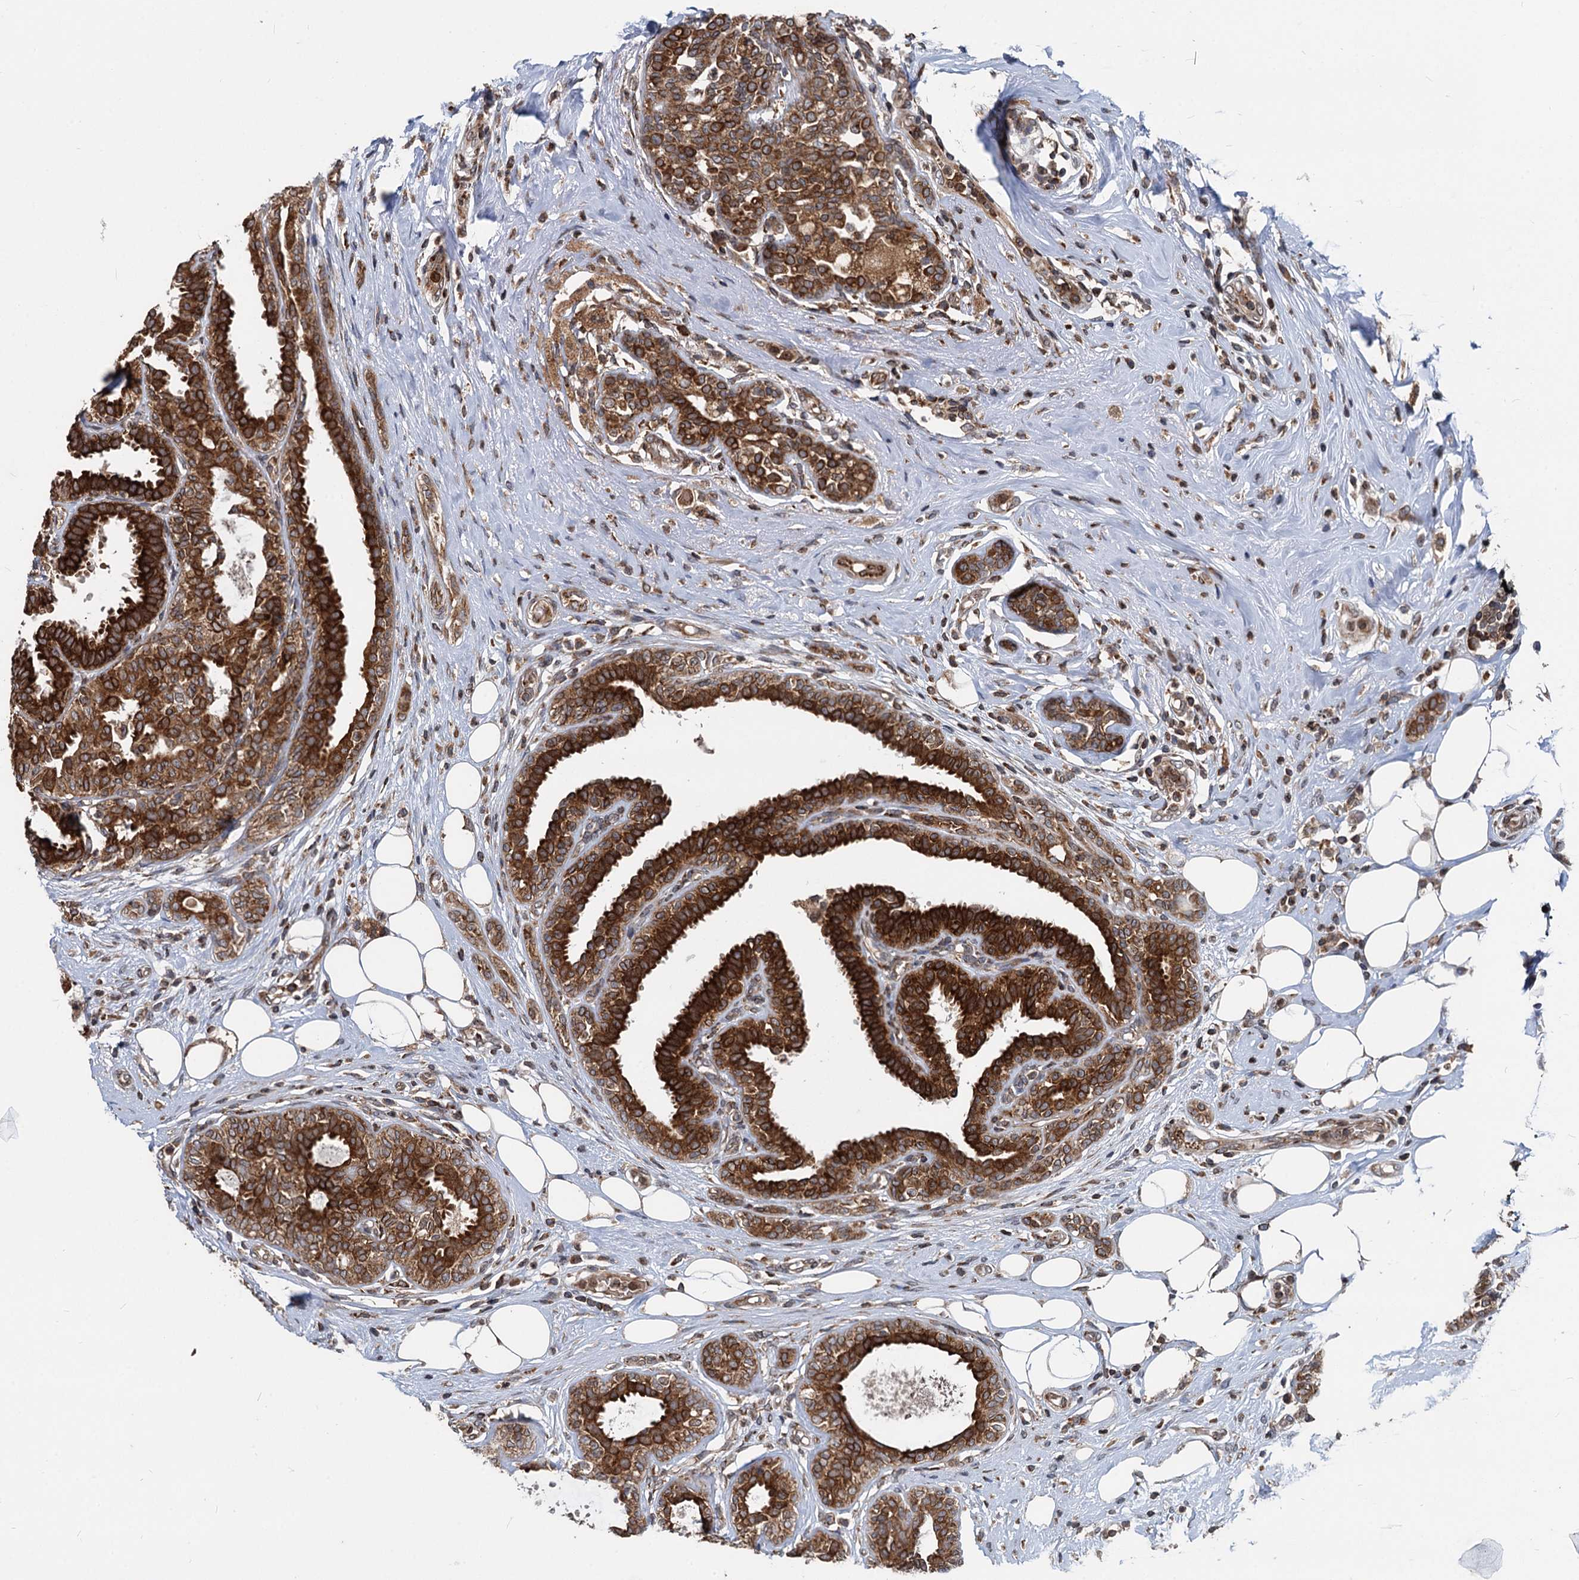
{"staining": {"intensity": "strong", "quantity": ">75%", "location": "cytoplasmic/membranous"}, "tissue": "breast cancer", "cell_type": "Tumor cells", "image_type": "cancer", "snomed": [{"axis": "morphology", "description": "Lobular carcinoma"}, {"axis": "topography", "description": "Breast"}], "caption": "A brown stain shows strong cytoplasmic/membranous positivity of a protein in human breast cancer (lobular carcinoma) tumor cells.", "gene": "STIM1", "patient": {"sex": "female", "age": 51}}